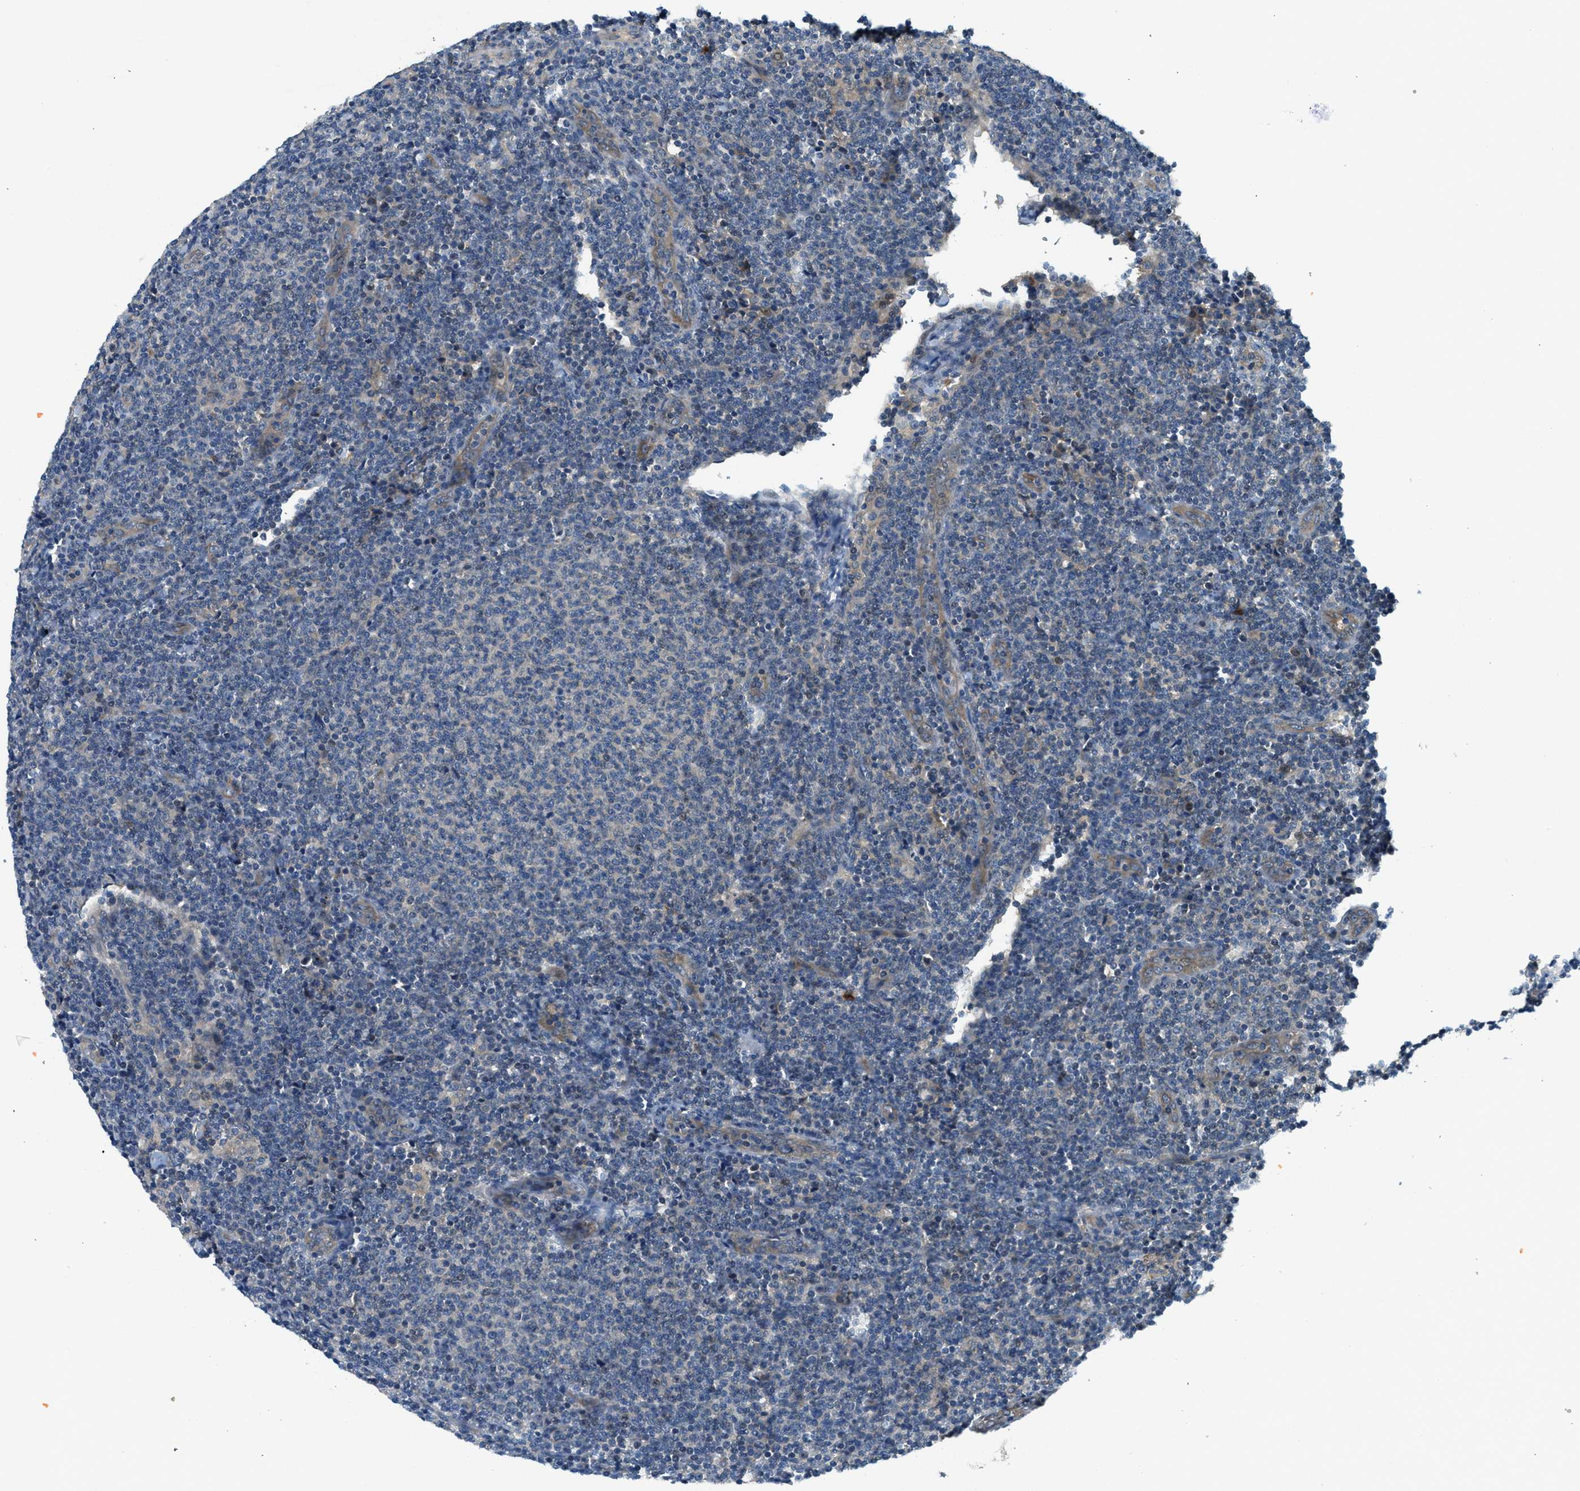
{"staining": {"intensity": "negative", "quantity": "none", "location": "none"}, "tissue": "lymphoma", "cell_type": "Tumor cells", "image_type": "cancer", "snomed": [{"axis": "morphology", "description": "Malignant lymphoma, non-Hodgkin's type, Low grade"}, {"axis": "topography", "description": "Lymph node"}], "caption": "Tumor cells are negative for protein expression in human lymphoma. The staining was performed using DAB (3,3'-diaminobenzidine) to visualize the protein expression in brown, while the nuclei were stained in blue with hematoxylin (Magnification: 20x).", "gene": "KCNK1", "patient": {"sex": "male", "age": 66}}